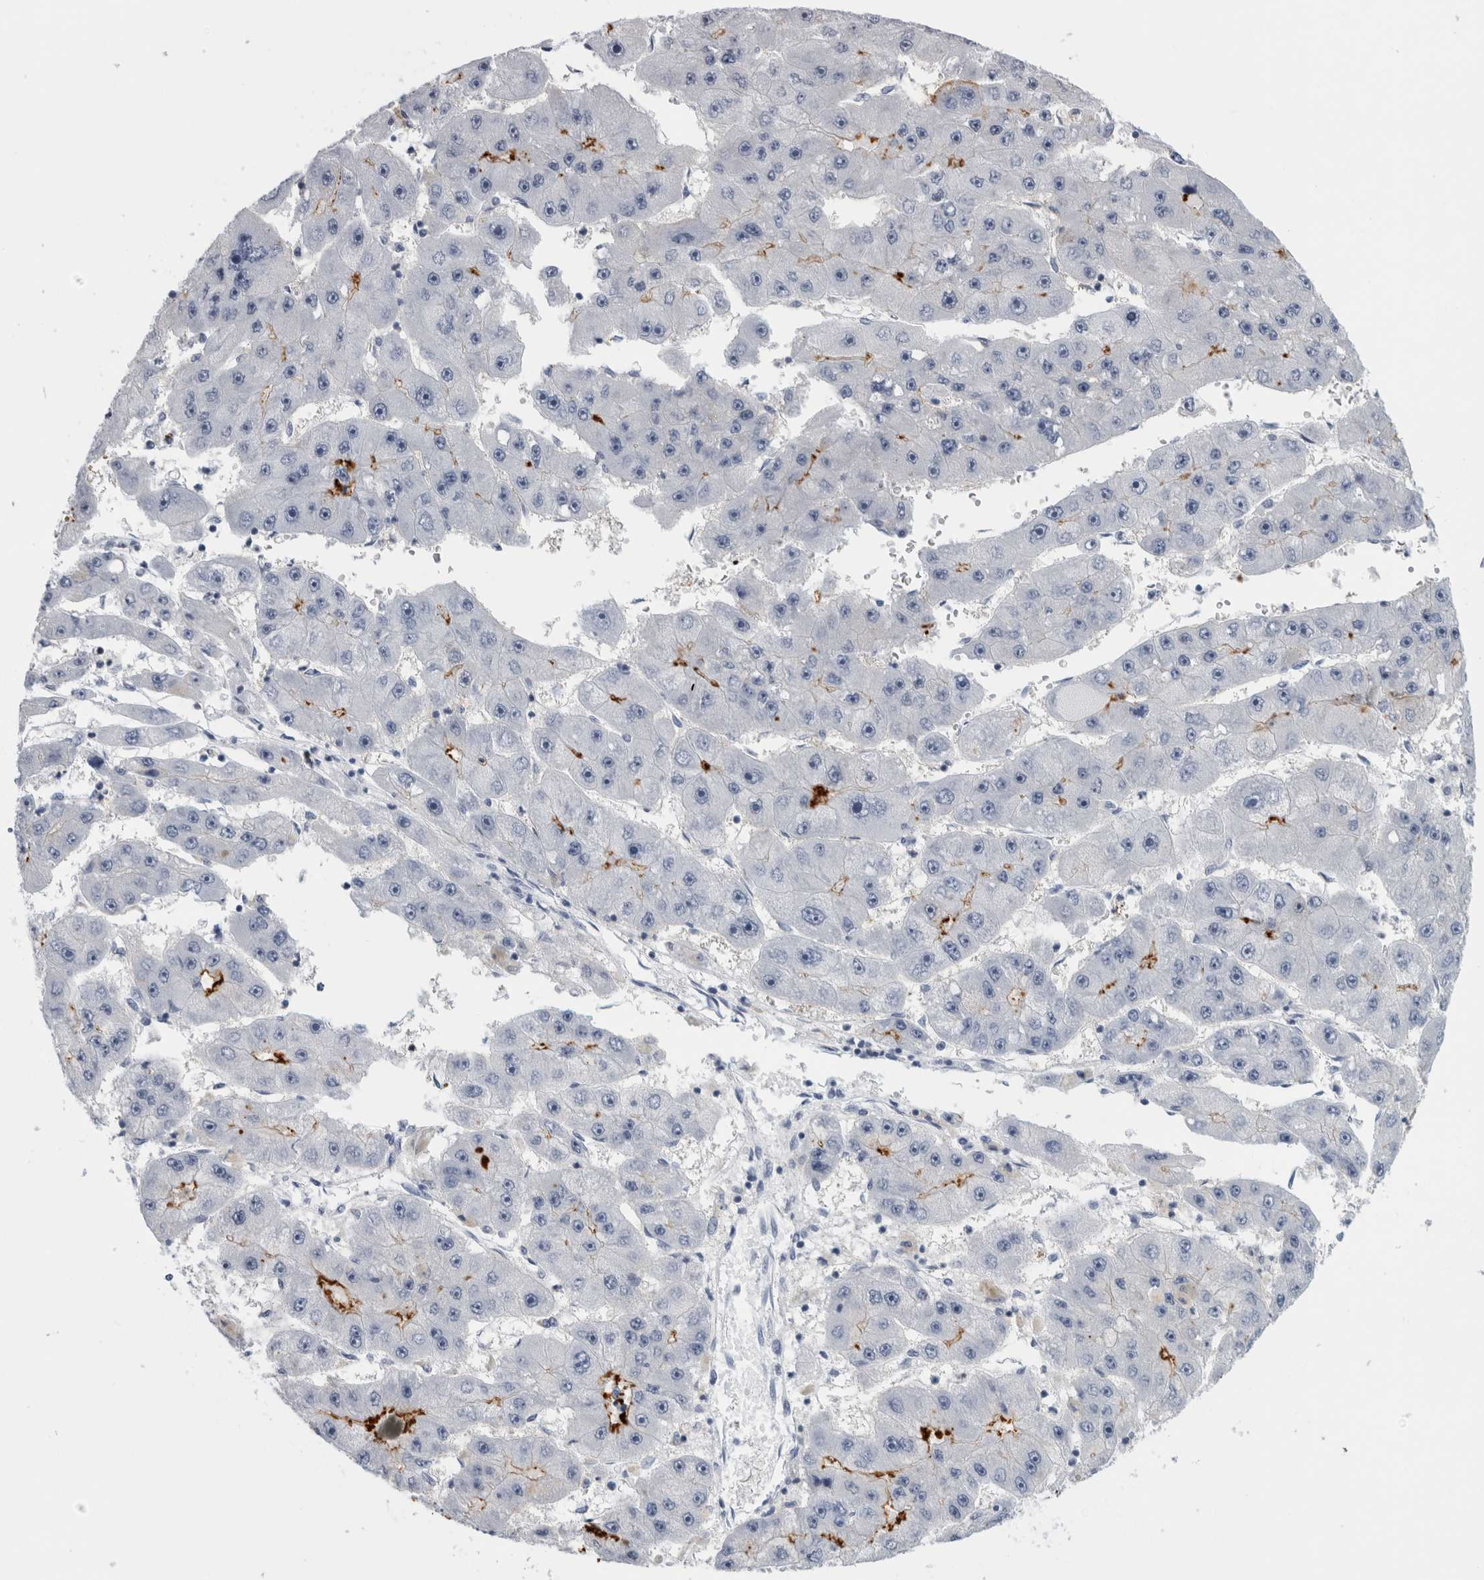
{"staining": {"intensity": "weak", "quantity": "<25%", "location": "cytoplasmic/membranous"}, "tissue": "liver cancer", "cell_type": "Tumor cells", "image_type": "cancer", "snomed": [{"axis": "morphology", "description": "Carcinoma, Hepatocellular, NOS"}, {"axis": "topography", "description": "Liver"}], "caption": "DAB (3,3'-diaminobenzidine) immunohistochemical staining of liver cancer (hepatocellular carcinoma) displays no significant staining in tumor cells.", "gene": "ANKFY1", "patient": {"sex": "female", "age": 61}}